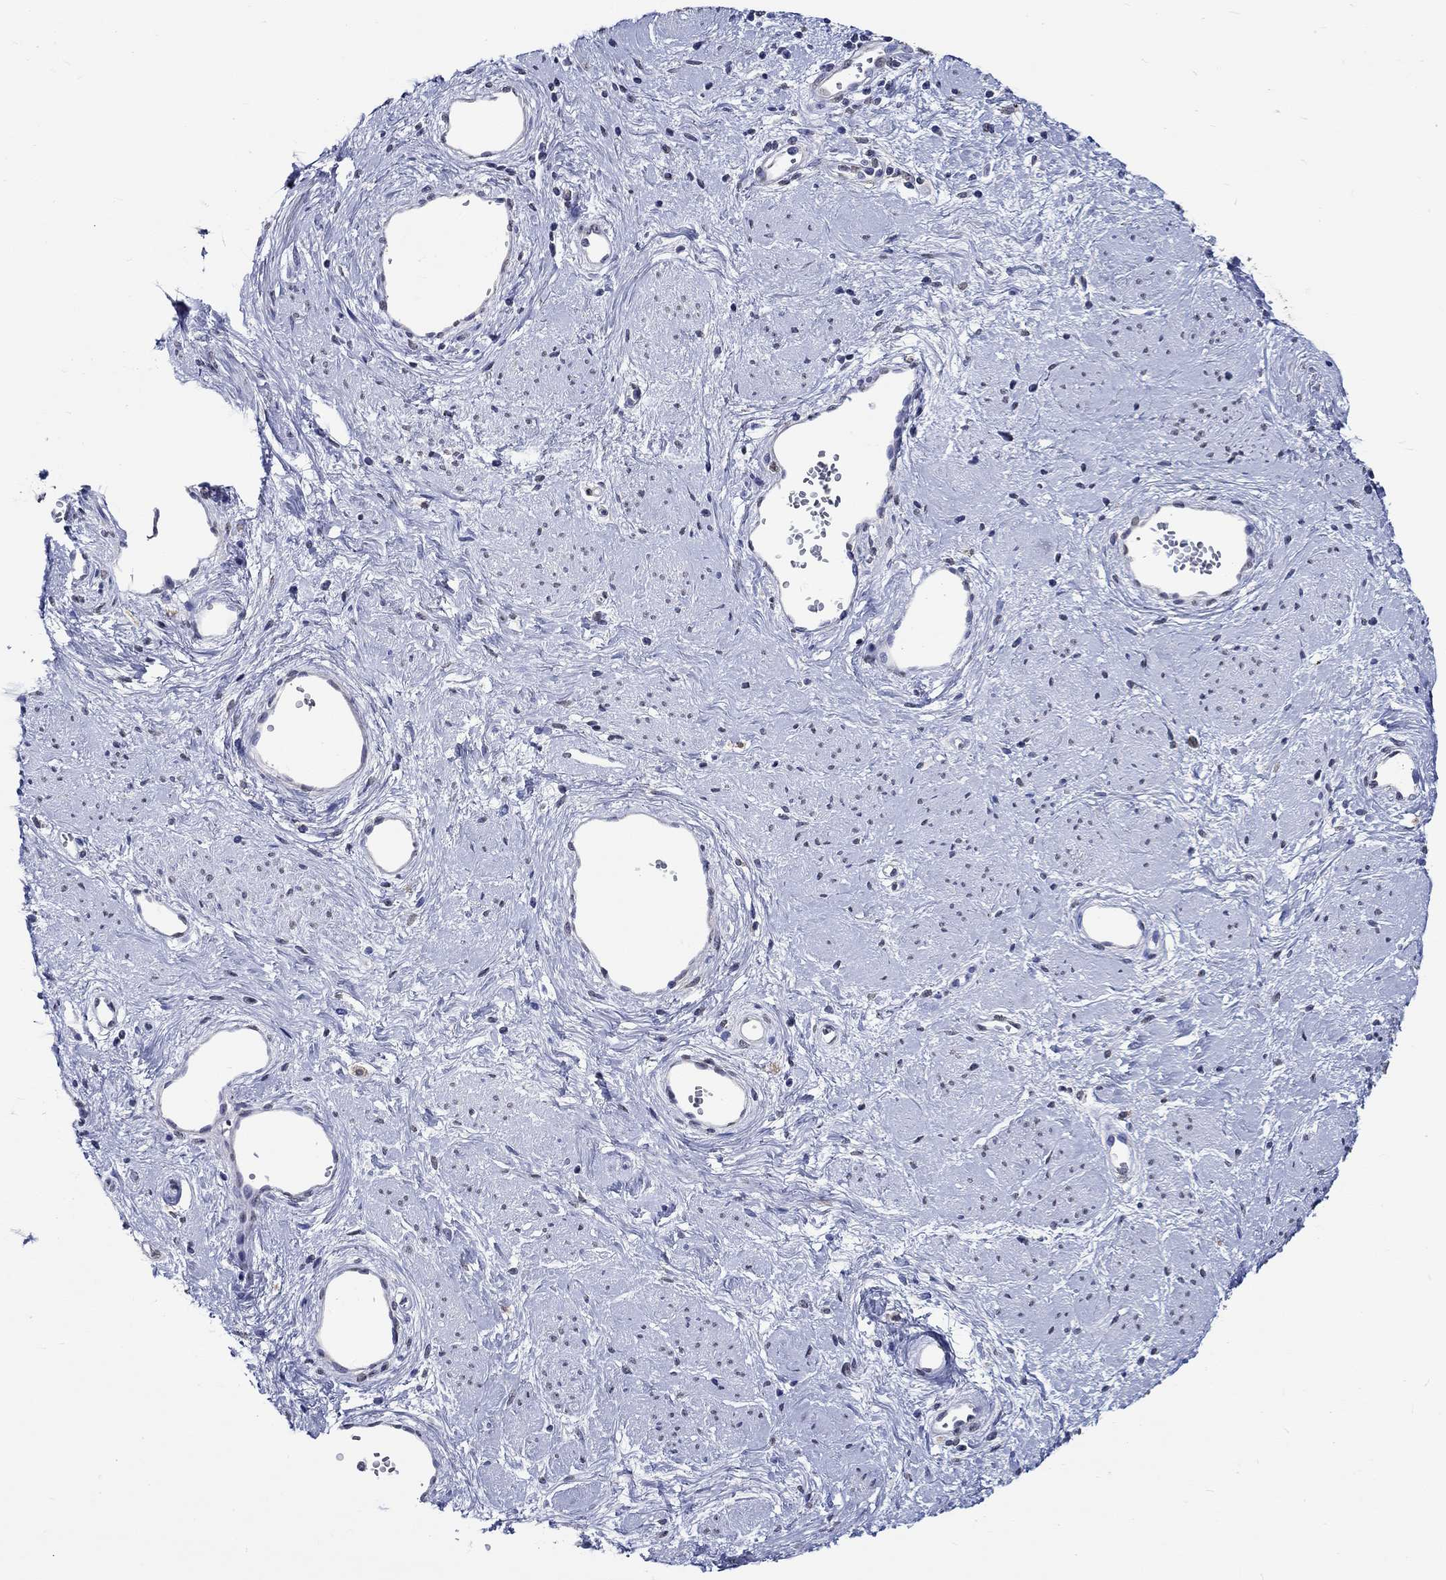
{"staining": {"intensity": "weak", "quantity": "<25%", "location": "cytoplasmic/membranous,nuclear"}, "tissue": "cervical cancer", "cell_type": "Tumor cells", "image_type": "cancer", "snomed": [{"axis": "morphology", "description": "Squamous cell carcinoma, NOS"}, {"axis": "topography", "description": "Cervix"}], "caption": "An IHC histopathology image of cervical squamous cell carcinoma is shown. There is no staining in tumor cells of cervical squamous cell carcinoma. The staining was performed using DAB to visualize the protein expression in brown, while the nuclei were stained in blue with hematoxylin (Magnification: 20x).", "gene": "PDE1B", "patient": {"sex": "female", "age": 39}}